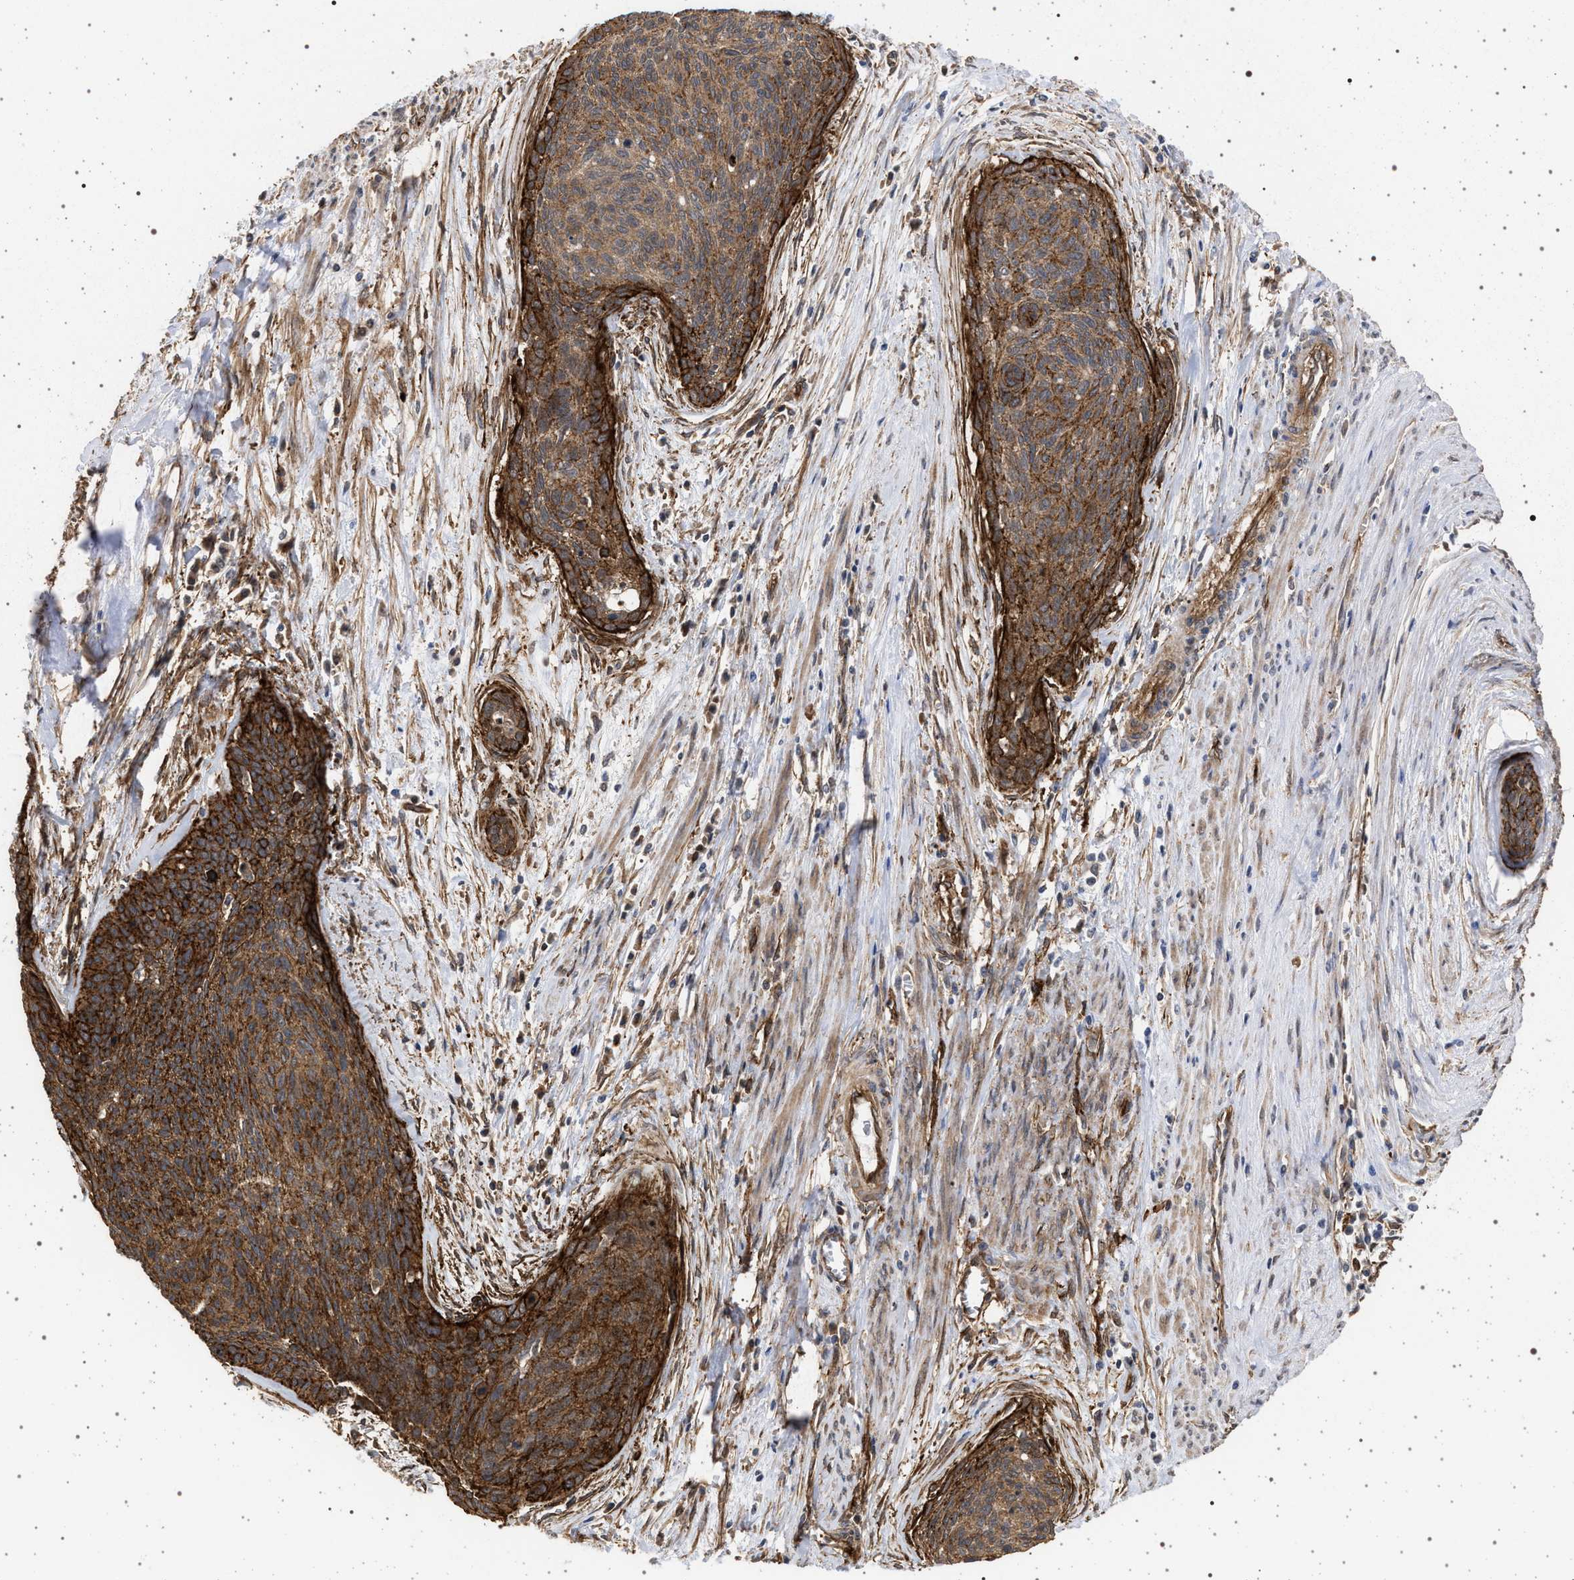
{"staining": {"intensity": "strong", "quantity": ">75%", "location": "cytoplasmic/membranous"}, "tissue": "cervical cancer", "cell_type": "Tumor cells", "image_type": "cancer", "snomed": [{"axis": "morphology", "description": "Squamous cell carcinoma, NOS"}, {"axis": "topography", "description": "Cervix"}], "caption": "DAB (3,3'-diaminobenzidine) immunohistochemical staining of cervical squamous cell carcinoma reveals strong cytoplasmic/membranous protein positivity in approximately >75% of tumor cells.", "gene": "IFT20", "patient": {"sex": "female", "age": 55}}